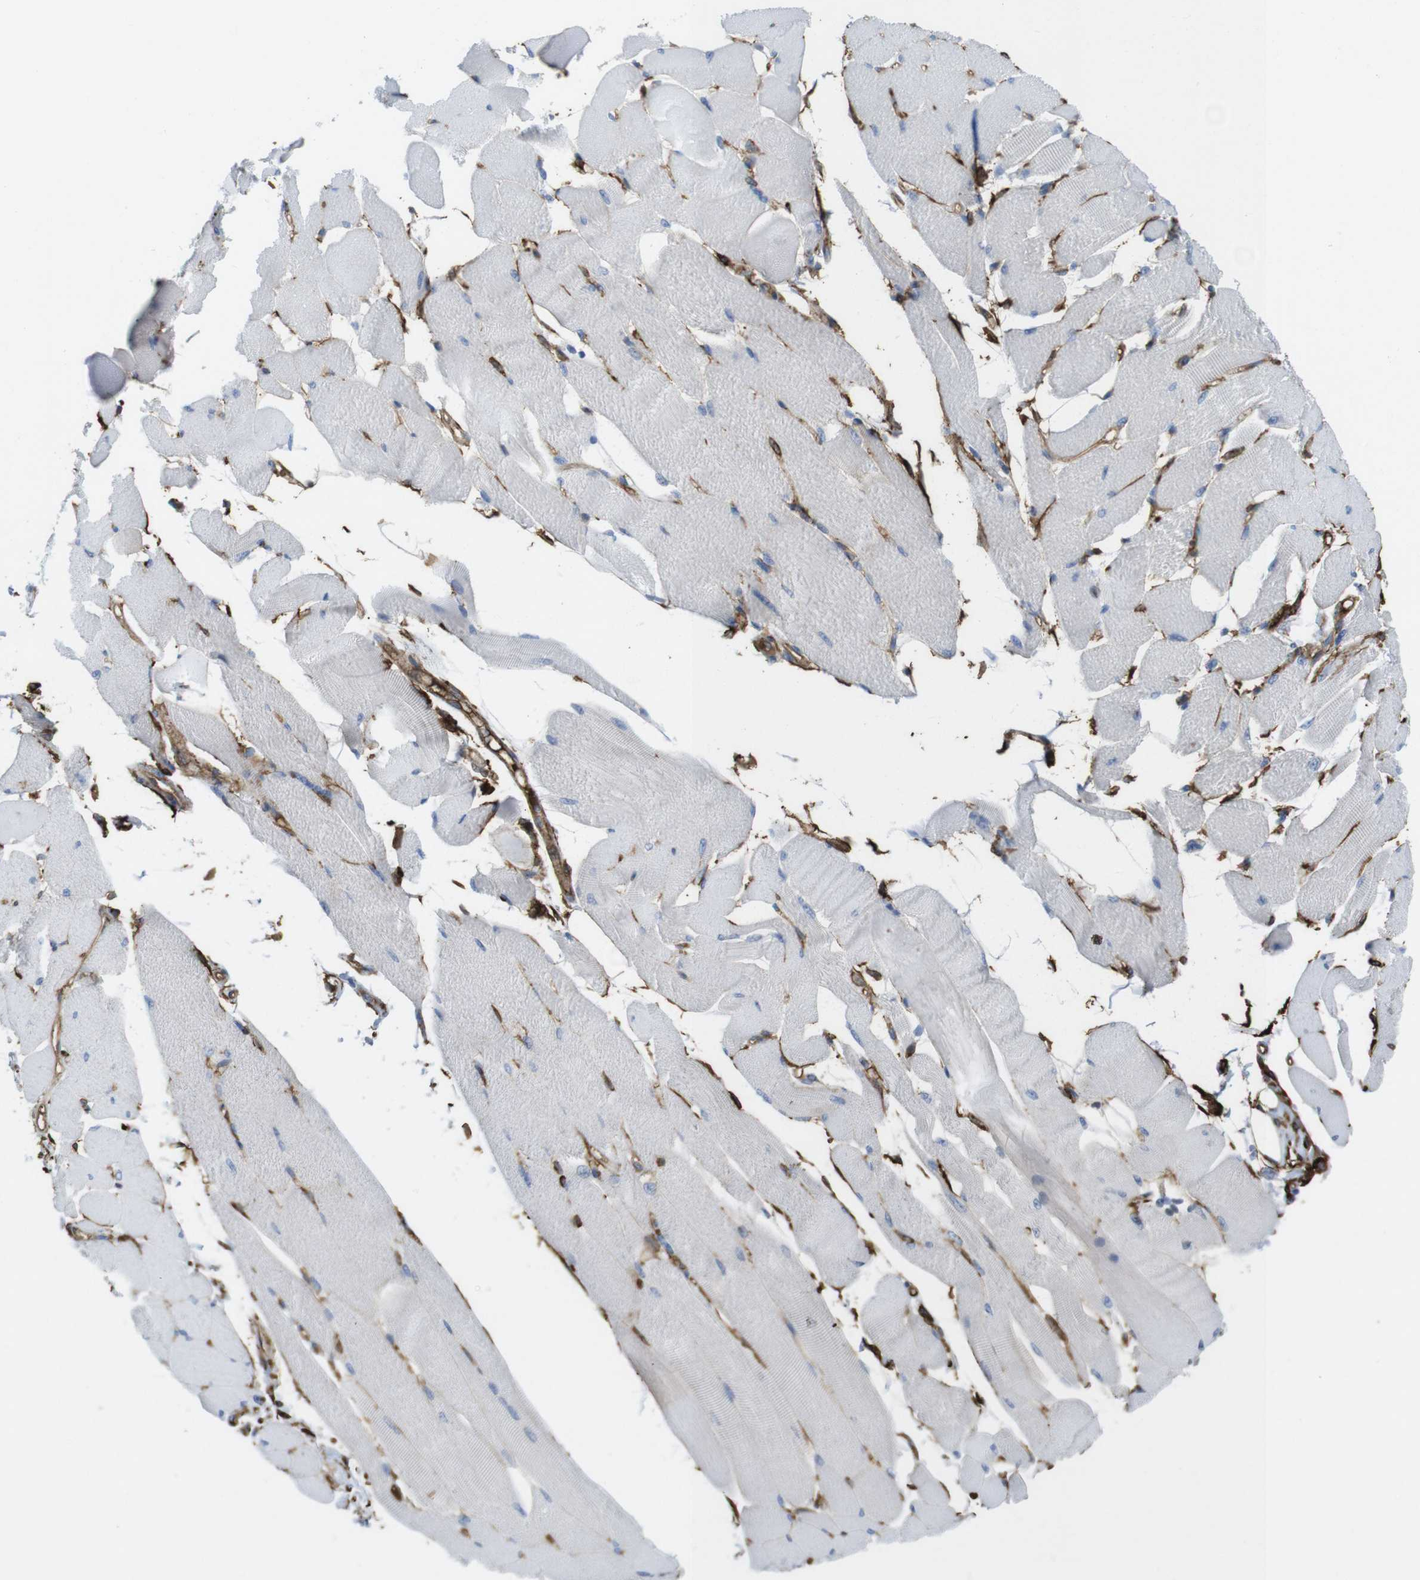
{"staining": {"intensity": "negative", "quantity": "none", "location": "none"}, "tissue": "skeletal muscle", "cell_type": "Myocytes", "image_type": "normal", "snomed": [{"axis": "morphology", "description": "Normal tissue, NOS"}, {"axis": "topography", "description": "Skeletal muscle"}, {"axis": "topography", "description": "Peripheral nerve tissue"}], "caption": "Immunohistochemistry histopathology image of normal human skeletal muscle stained for a protein (brown), which demonstrates no expression in myocytes.", "gene": "CYBRD1", "patient": {"sex": "female", "age": 84}}